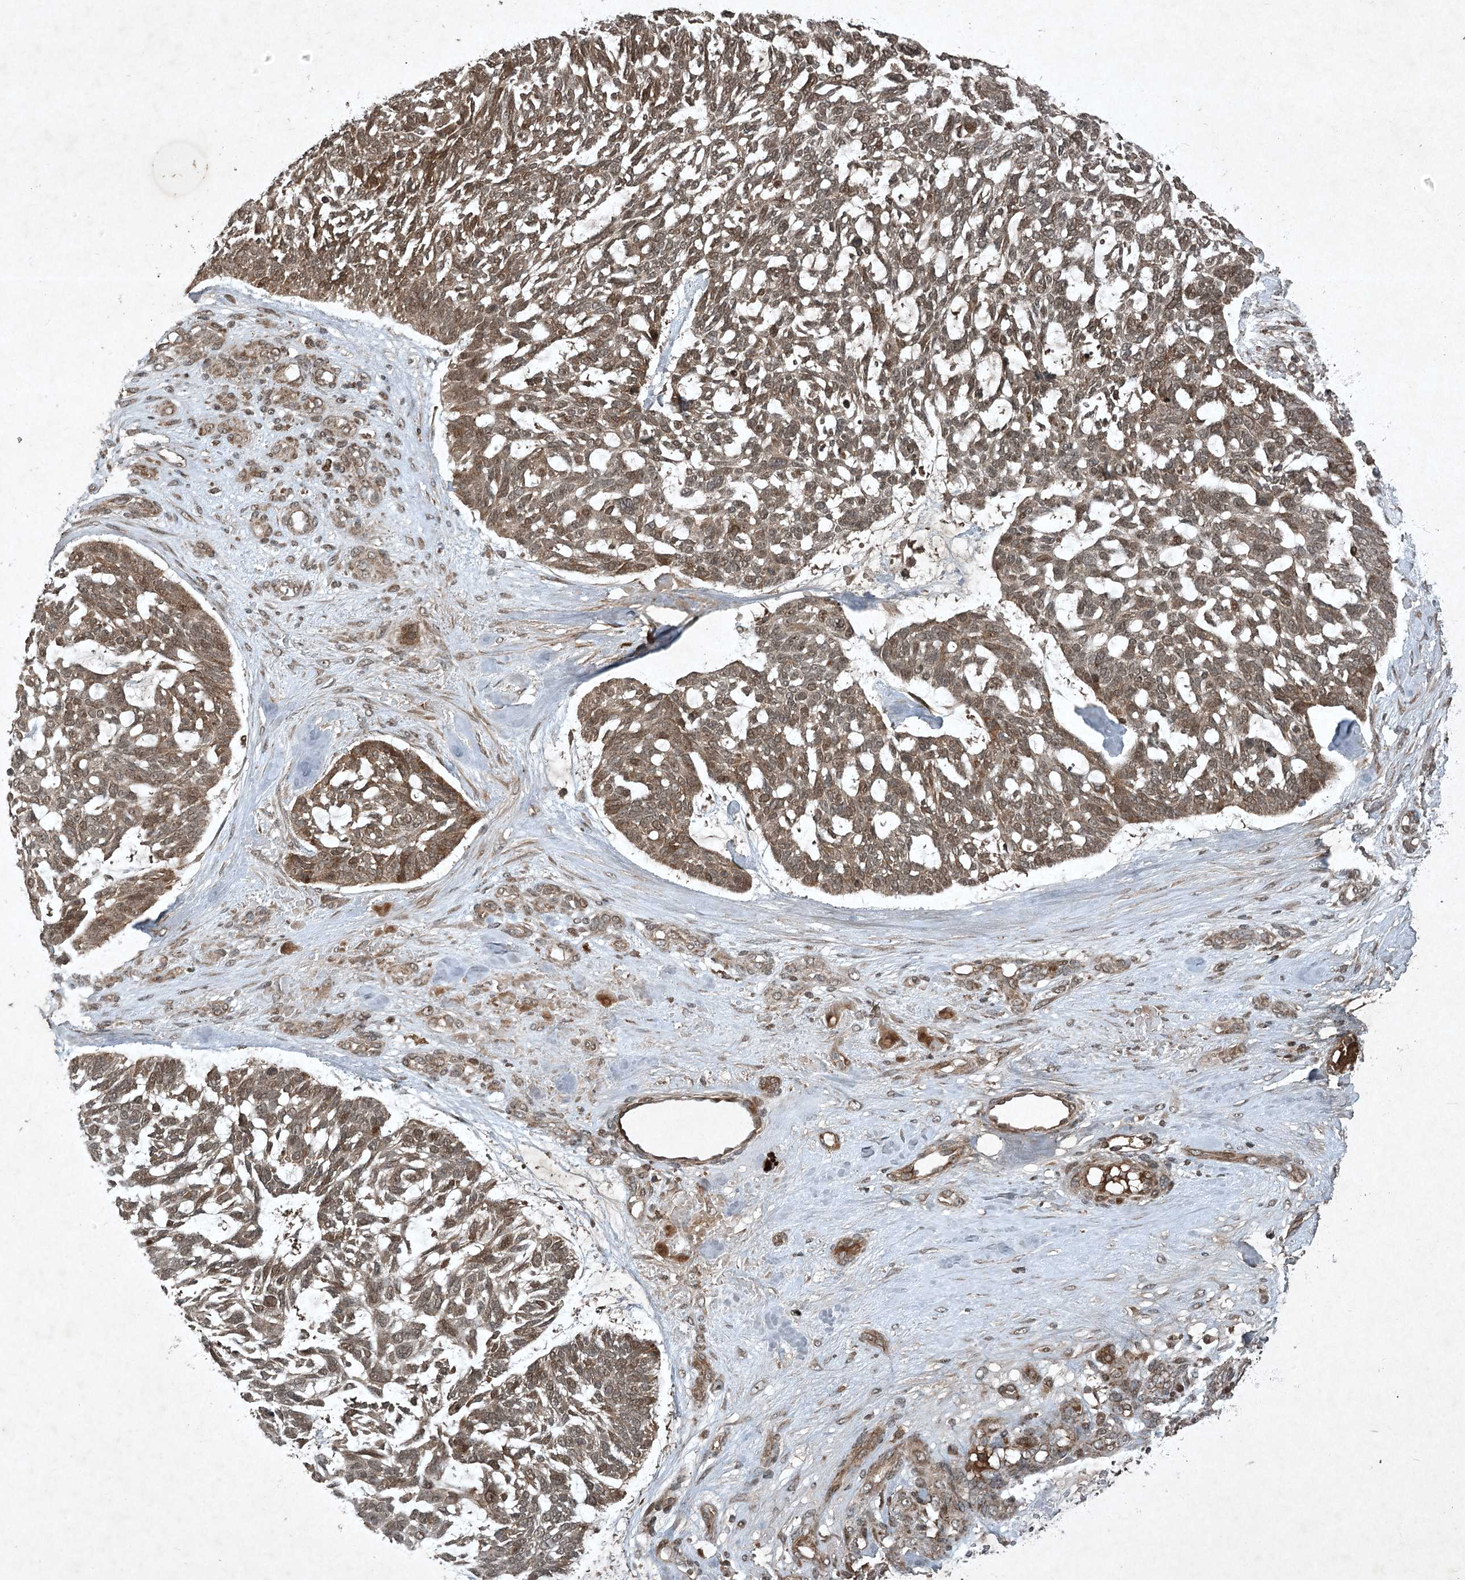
{"staining": {"intensity": "moderate", "quantity": ">75%", "location": "cytoplasmic/membranous,nuclear"}, "tissue": "skin cancer", "cell_type": "Tumor cells", "image_type": "cancer", "snomed": [{"axis": "morphology", "description": "Basal cell carcinoma"}, {"axis": "topography", "description": "Skin"}], "caption": "DAB (3,3'-diaminobenzidine) immunohistochemical staining of basal cell carcinoma (skin) reveals moderate cytoplasmic/membranous and nuclear protein positivity in approximately >75% of tumor cells. (Stains: DAB in brown, nuclei in blue, Microscopy: brightfield microscopy at high magnification).", "gene": "UNC93A", "patient": {"sex": "male", "age": 88}}